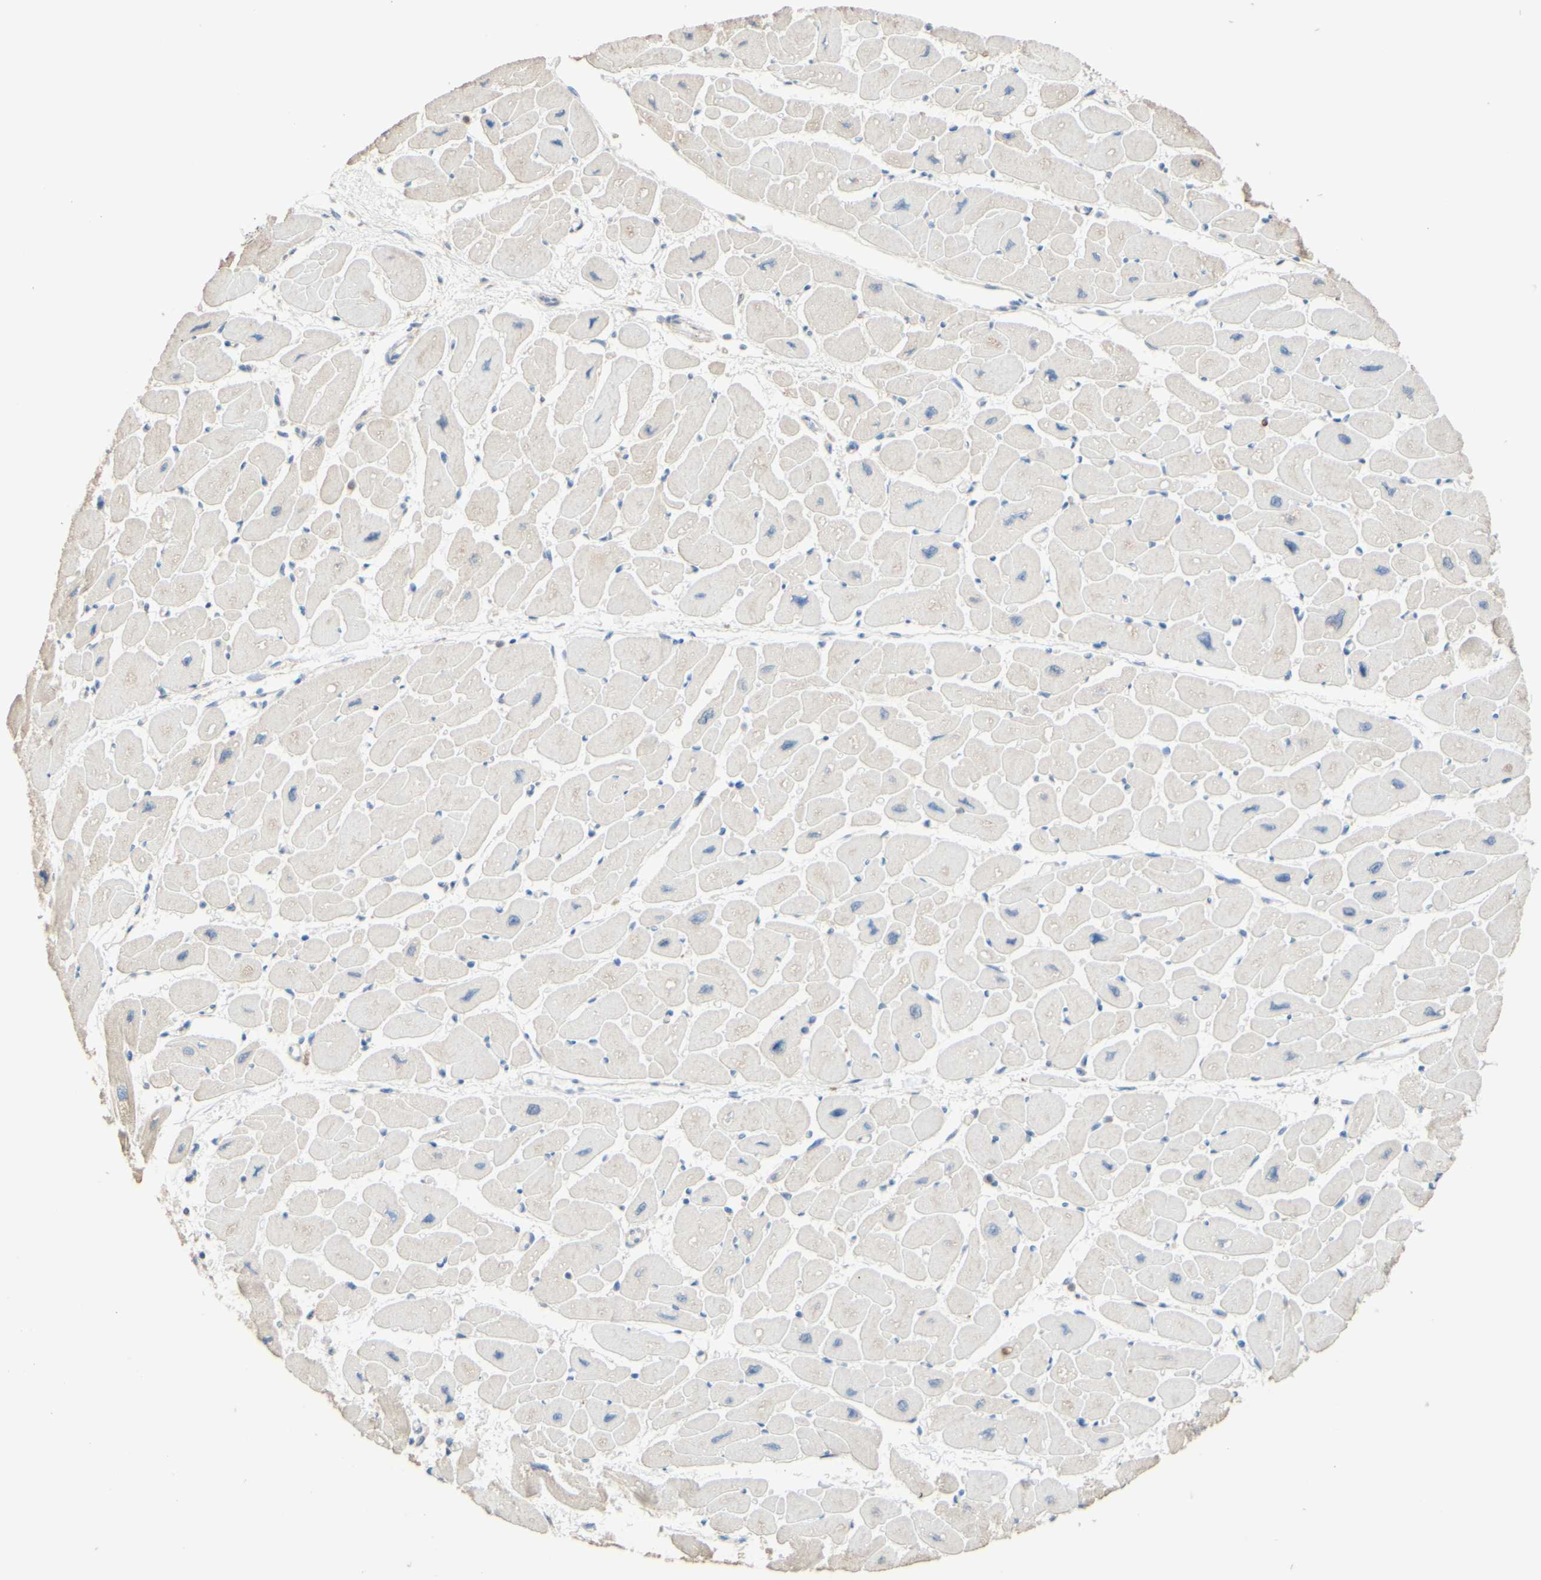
{"staining": {"intensity": "negative", "quantity": "none", "location": "none"}, "tissue": "heart muscle", "cell_type": "Cardiomyocytes", "image_type": "normal", "snomed": [{"axis": "morphology", "description": "Normal tissue, NOS"}, {"axis": "topography", "description": "Heart"}], "caption": "This is an immunohistochemistry image of benign heart muscle. There is no expression in cardiomyocytes.", "gene": "SMIM19", "patient": {"sex": "female", "age": 54}}